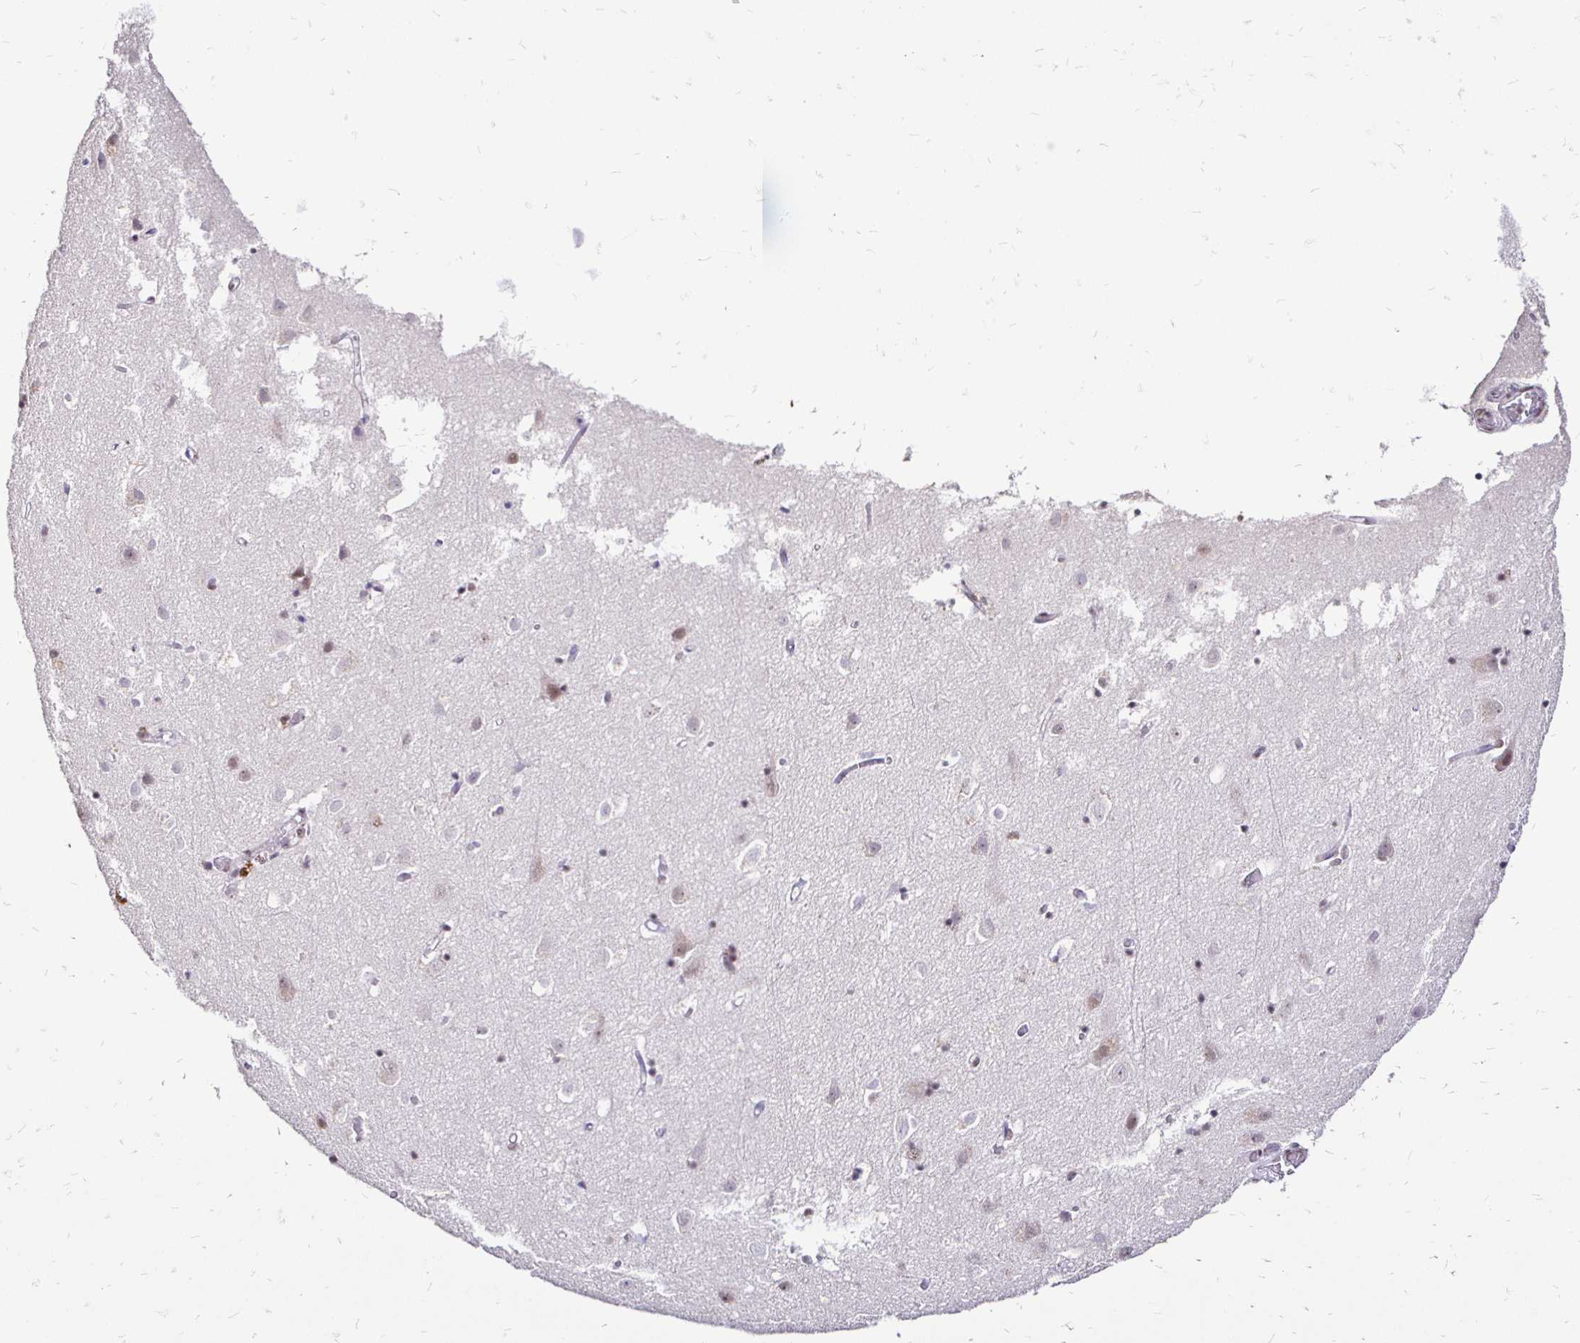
{"staining": {"intensity": "weak", "quantity": "<25%", "location": "nuclear"}, "tissue": "cerebral cortex", "cell_type": "Endothelial cells", "image_type": "normal", "snomed": [{"axis": "morphology", "description": "Normal tissue, NOS"}, {"axis": "topography", "description": "Cerebral cortex"}], "caption": "This is a photomicrograph of immunohistochemistry staining of benign cerebral cortex, which shows no positivity in endothelial cells.", "gene": "SIN3A", "patient": {"sex": "male", "age": 70}}